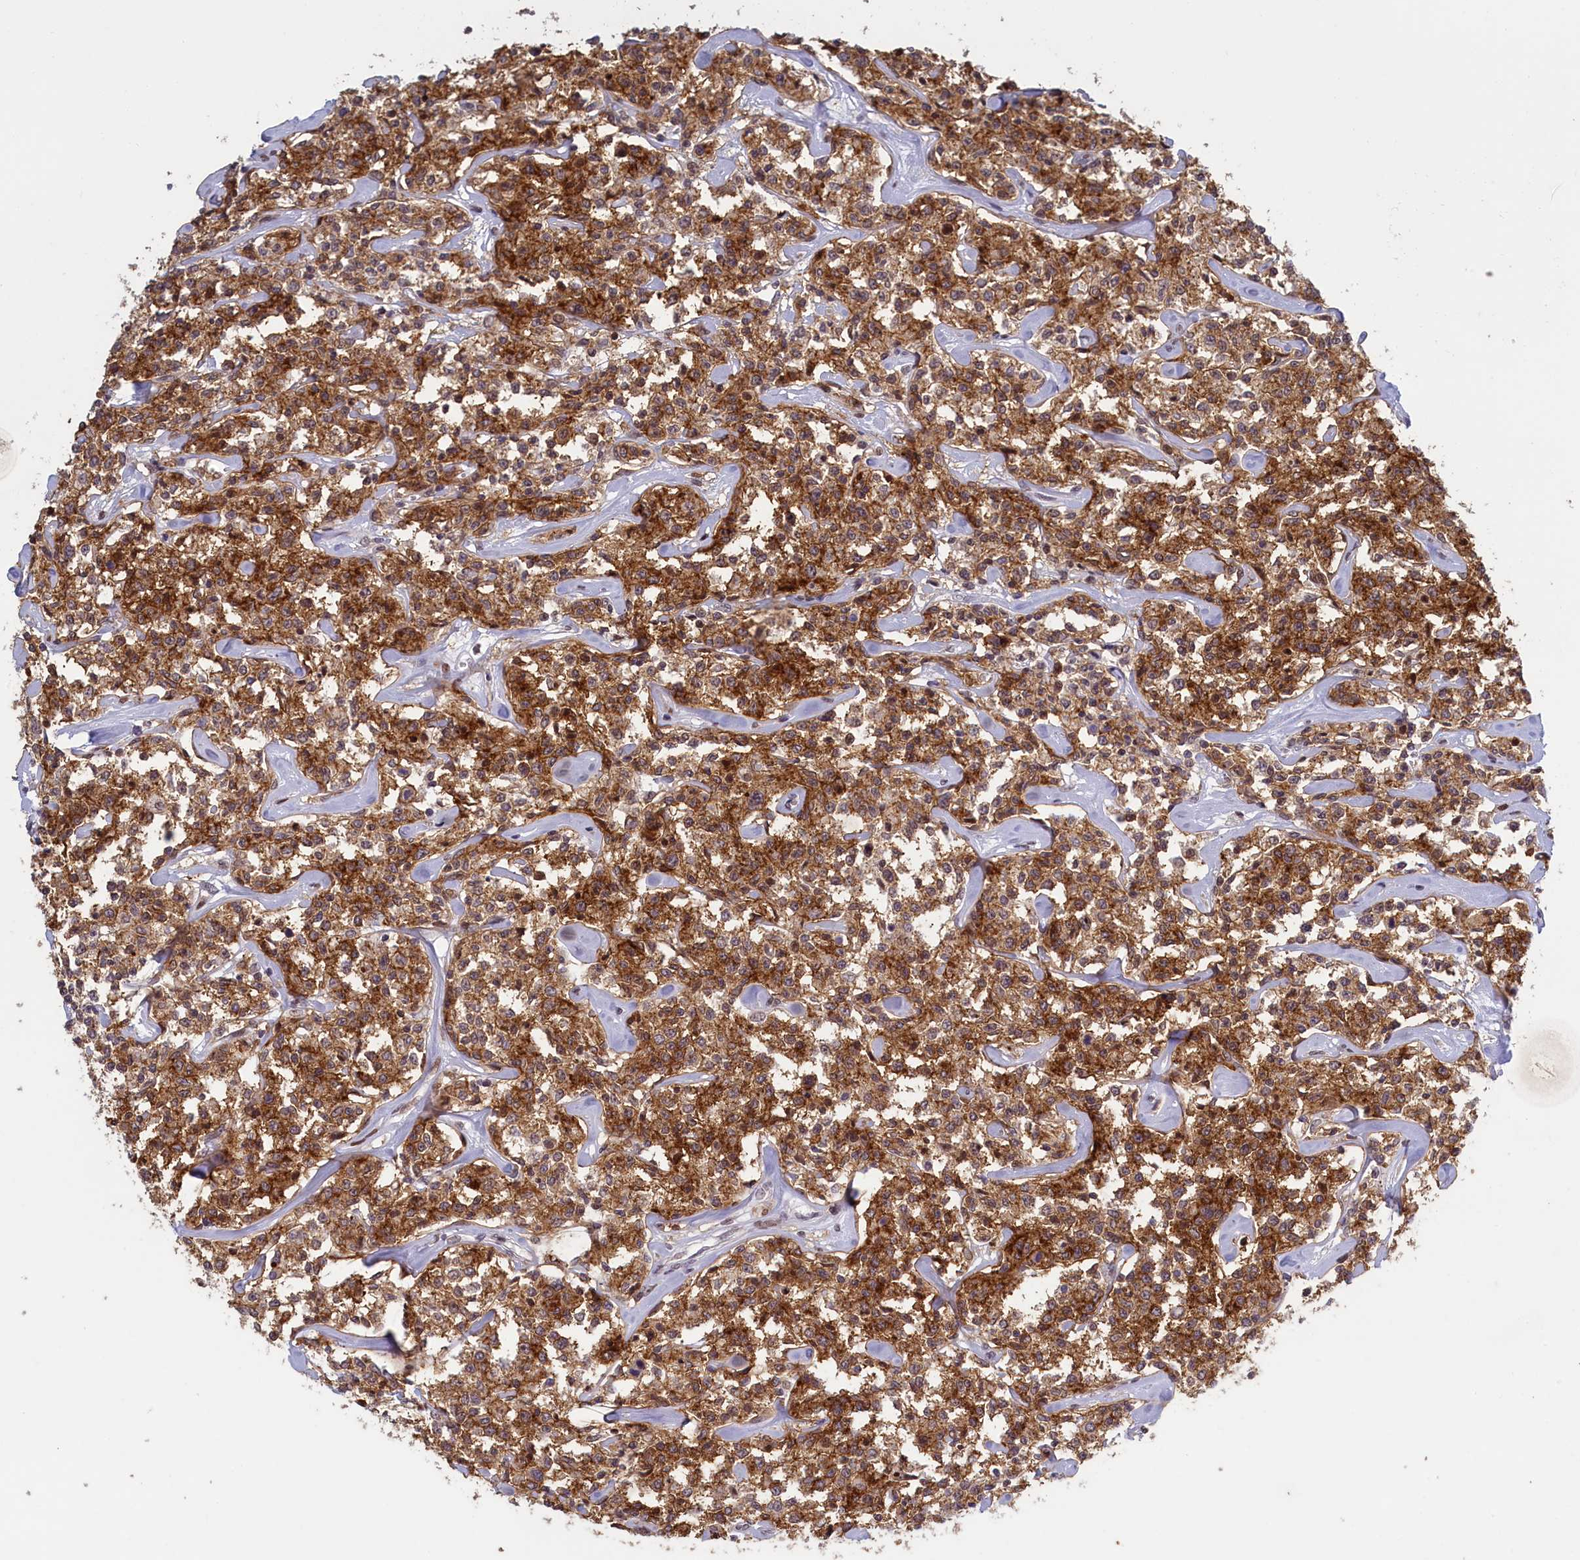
{"staining": {"intensity": "strong", "quantity": ">75%", "location": "cytoplasmic/membranous"}, "tissue": "lymphoma", "cell_type": "Tumor cells", "image_type": "cancer", "snomed": [{"axis": "morphology", "description": "Malignant lymphoma, non-Hodgkin's type, Low grade"}, {"axis": "topography", "description": "Small intestine"}], "caption": "Protein analysis of low-grade malignant lymphoma, non-Hodgkin's type tissue demonstrates strong cytoplasmic/membranous staining in about >75% of tumor cells.", "gene": "ATF7IP2", "patient": {"sex": "female", "age": 59}}